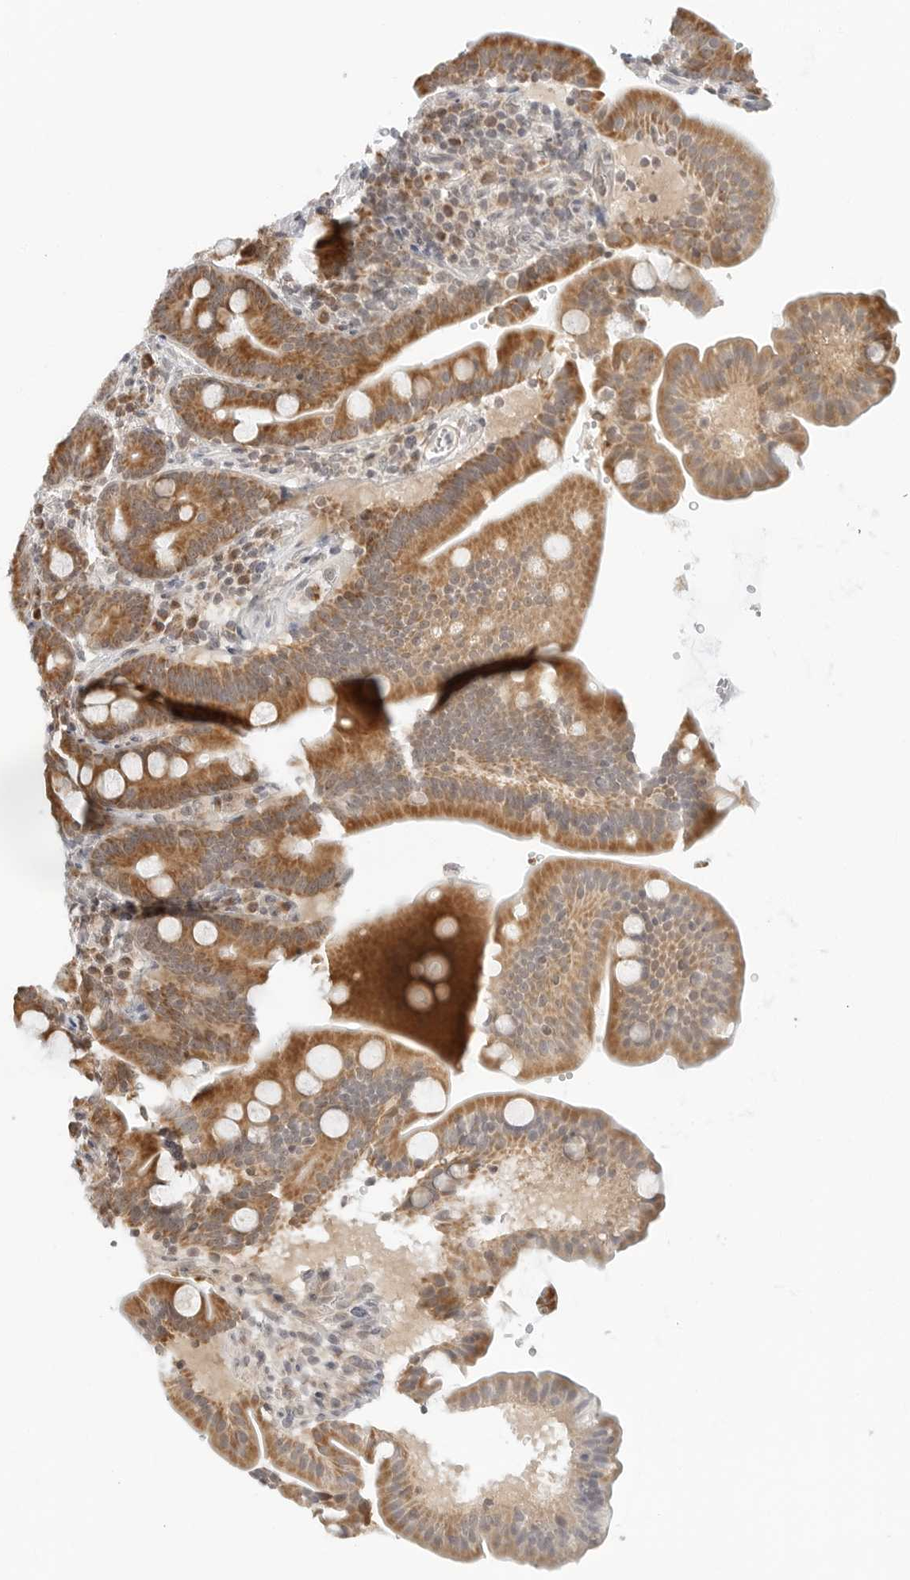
{"staining": {"intensity": "moderate", "quantity": ">75%", "location": "cytoplasmic/membranous"}, "tissue": "duodenum", "cell_type": "Glandular cells", "image_type": "normal", "snomed": [{"axis": "morphology", "description": "Normal tissue, NOS"}, {"axis": "topography", "description": "Duodenum"}], "caption": "A brown stain labels moderate cytoplasmic/membranous expression of a protein in glandular cells of unremarkable duodenum. Using DAB (brown) and hematoxylin (blue) stains, captured at high magnification using brightfield microscopy.", "gene": "POLR3GL", "patient": {"sex": "male", "age": 54}}